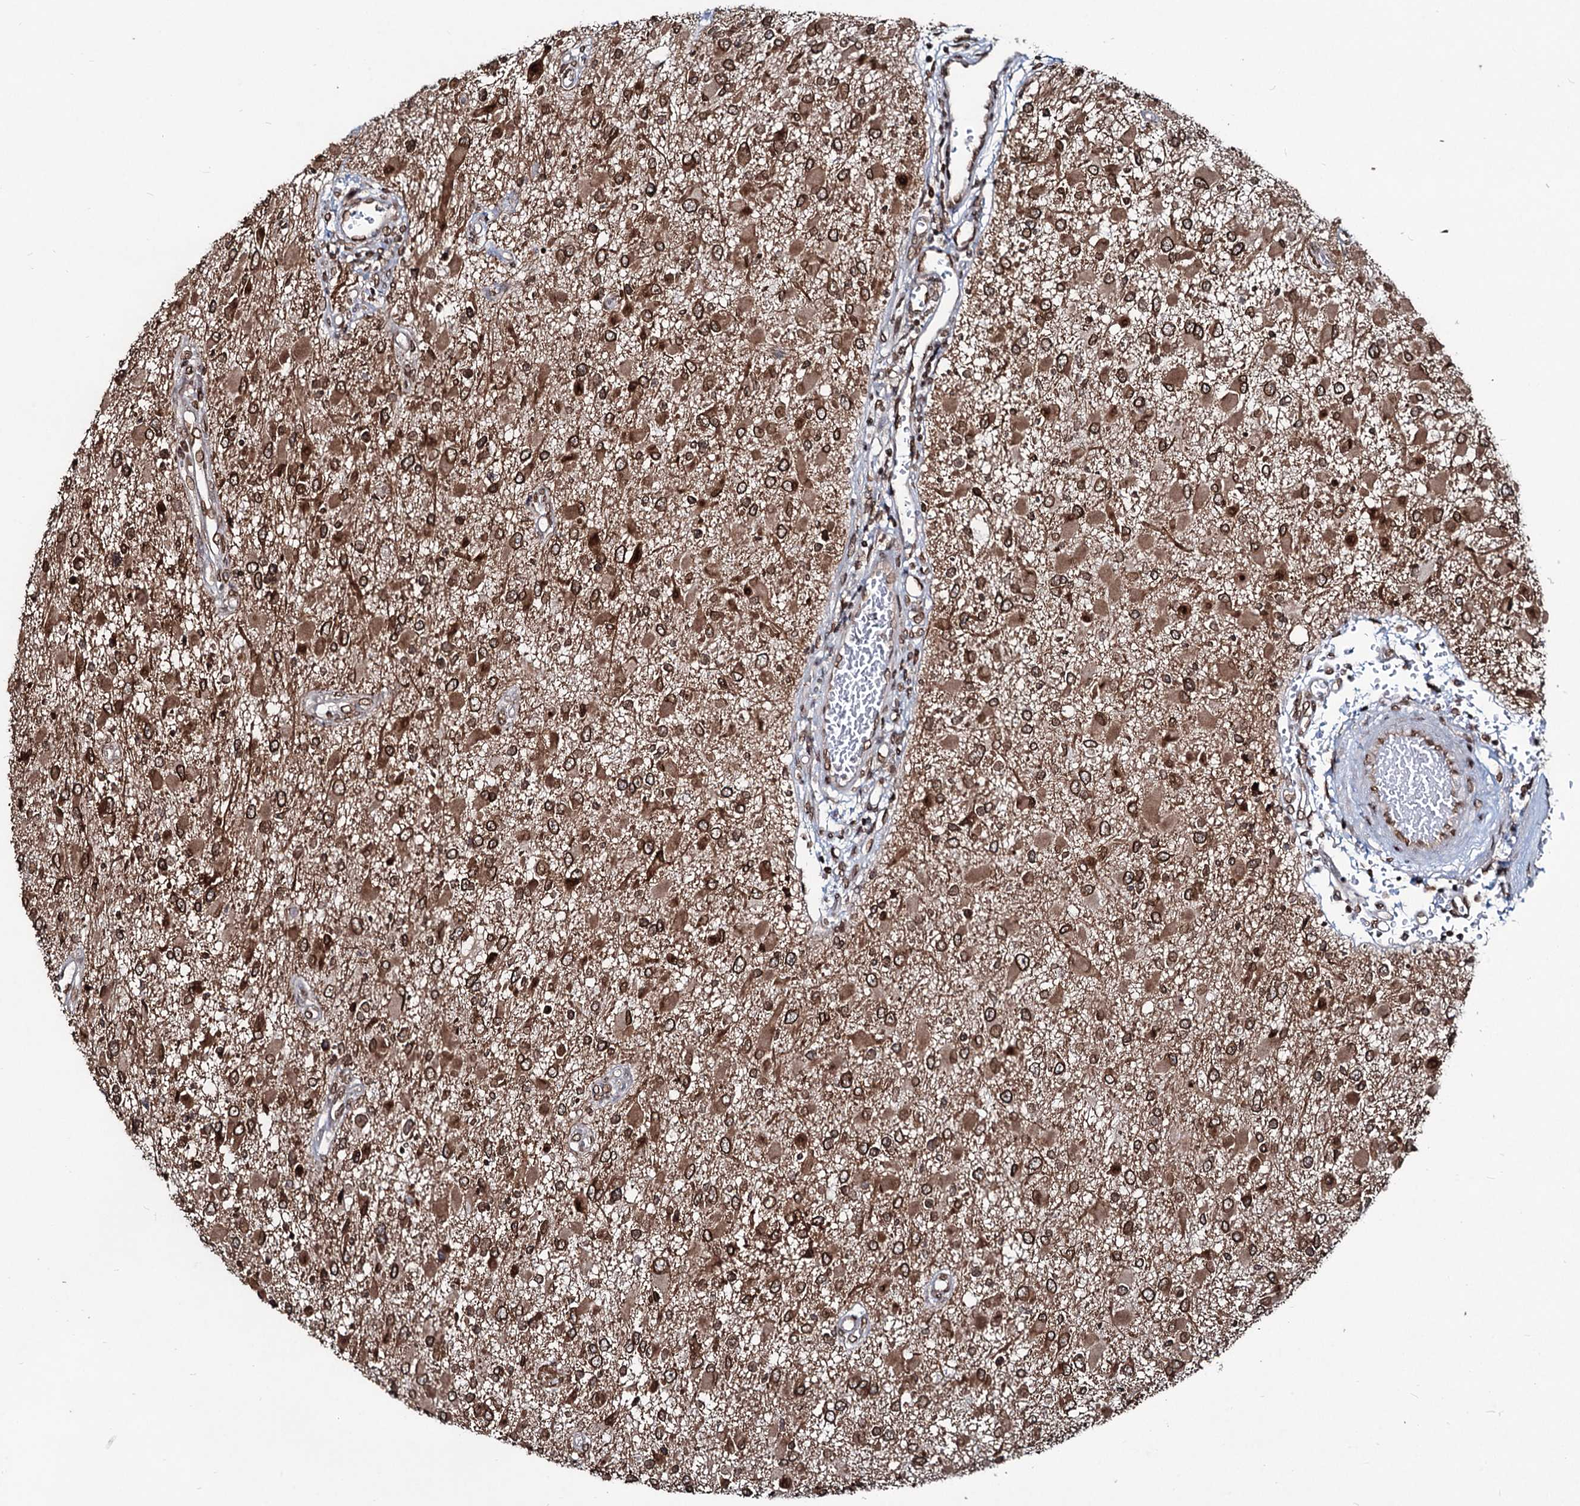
{"staining": {"intensity": "strong", "quantity": ">75%", "location": "cytoplasmic/membranous,nuclear"}, "tissue": "glioma", "cell_type": "Tumor cells", "image_type": "cancer", "snomed": [{"axis": "morphology", "description": "Glioma, malignant, High grade"}, {"axis": "topography", "description": "Brain"}], "caption": "Glioma was stained to show a protein in brown. There is high levels of strong cytoplasmic/membranous and nuclear positivity in about >75% of tumor cells. (IHC, brightfield microscopy, high magnification).", "gene": "RNF6", "patient": {"sex": "male", "age": 53}}